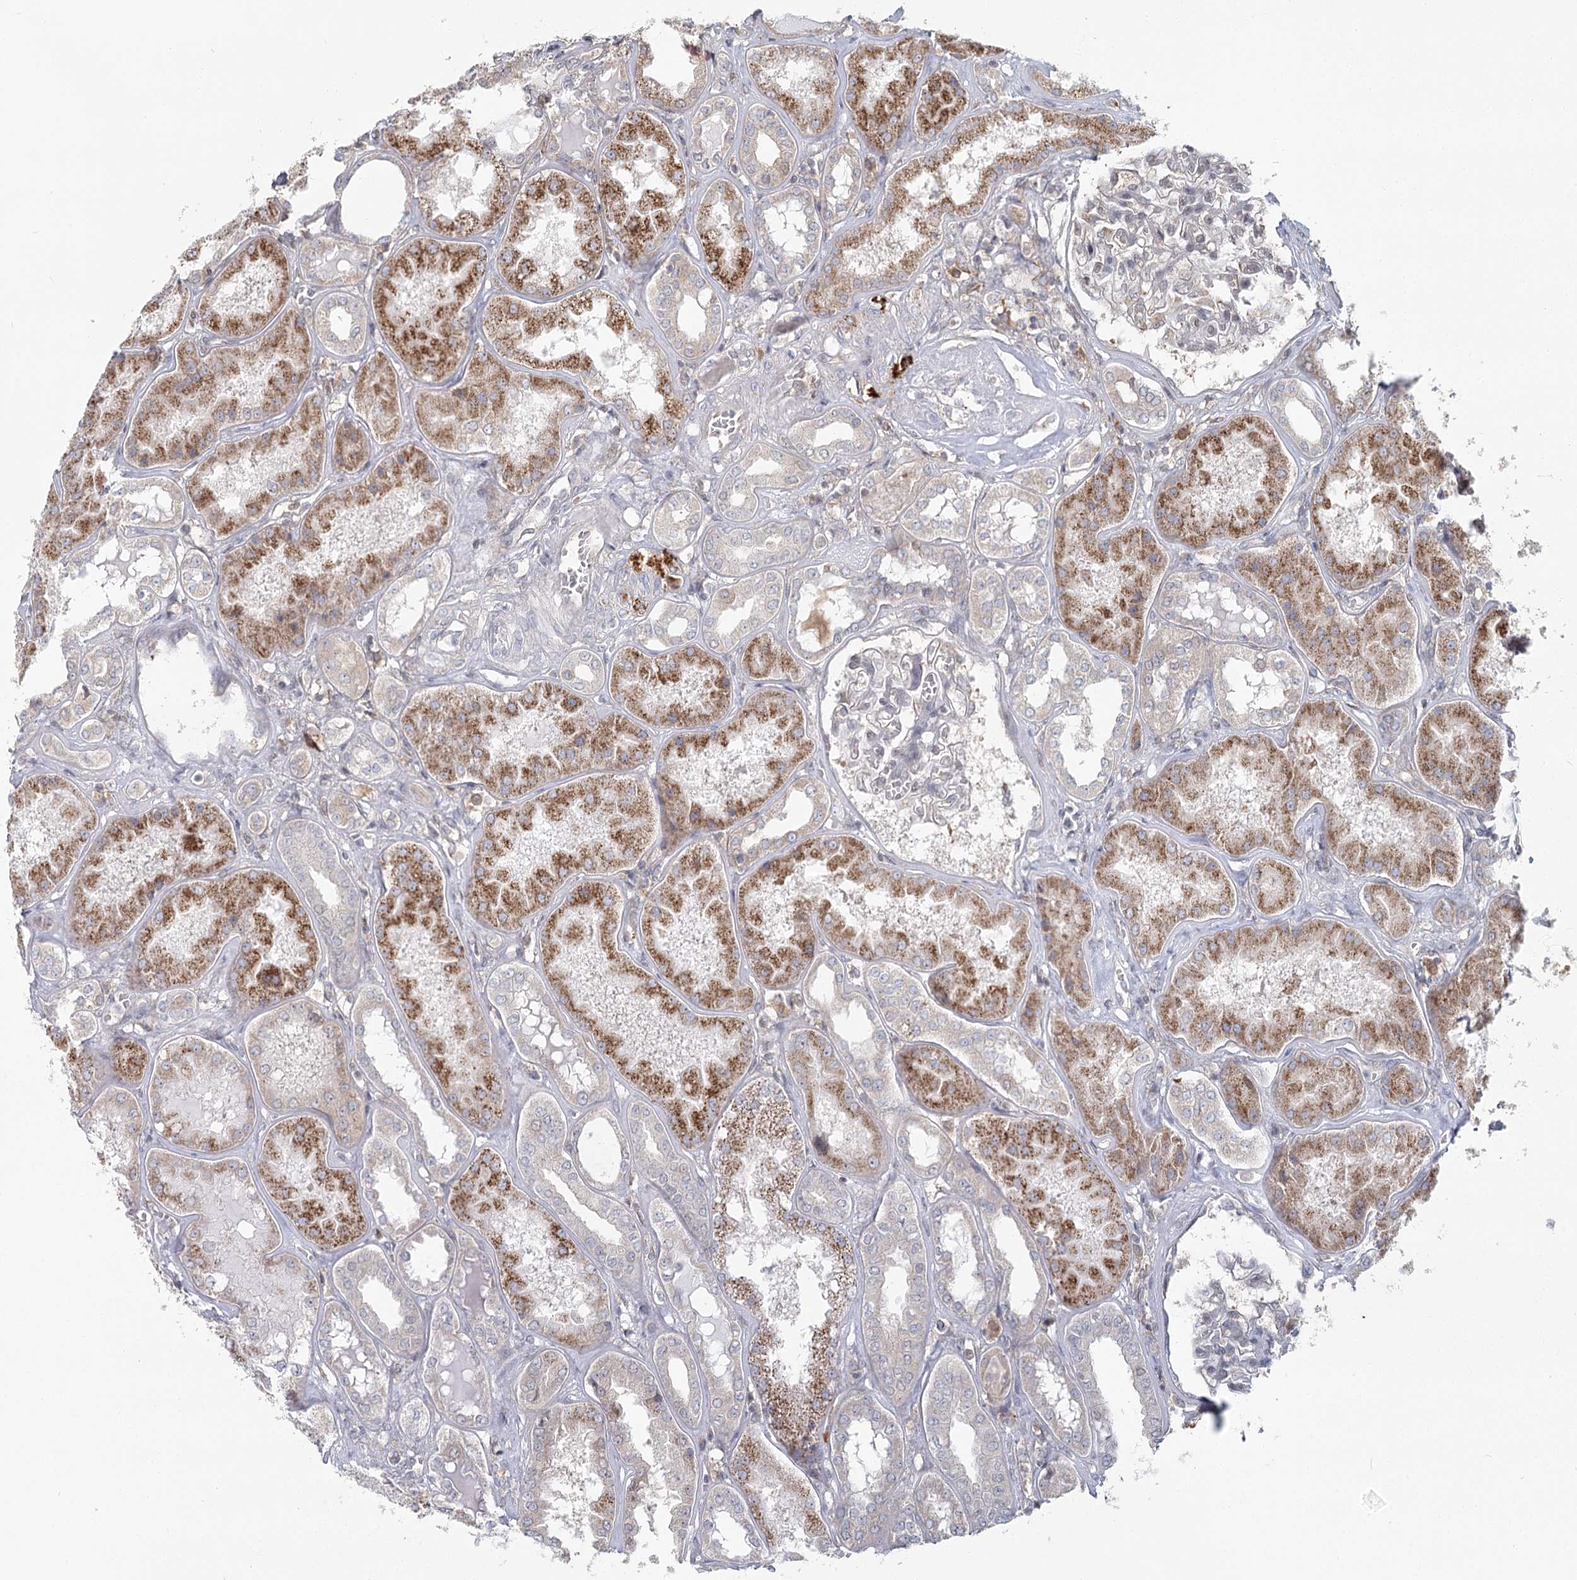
{"staining": {"intensity": "negative", "quantity": "none", "location": "none"}, "tissue": "kidney", "cell_type": "Cells in glomeruli", "image_type": "normal", "snomed": [{"axis": "morphology", "description": "Normal tissue, NOS"}, {"axis": "topography", "description": "Kidney"}], "caption": "Immunohistochemistry (IHC) histopathology image of benign kidney stained for a protein (brown), which reveals no positivity in cells in glomeruli.", "gene": "THNSL1", "patient": {"sex": "female", "age": 56}}